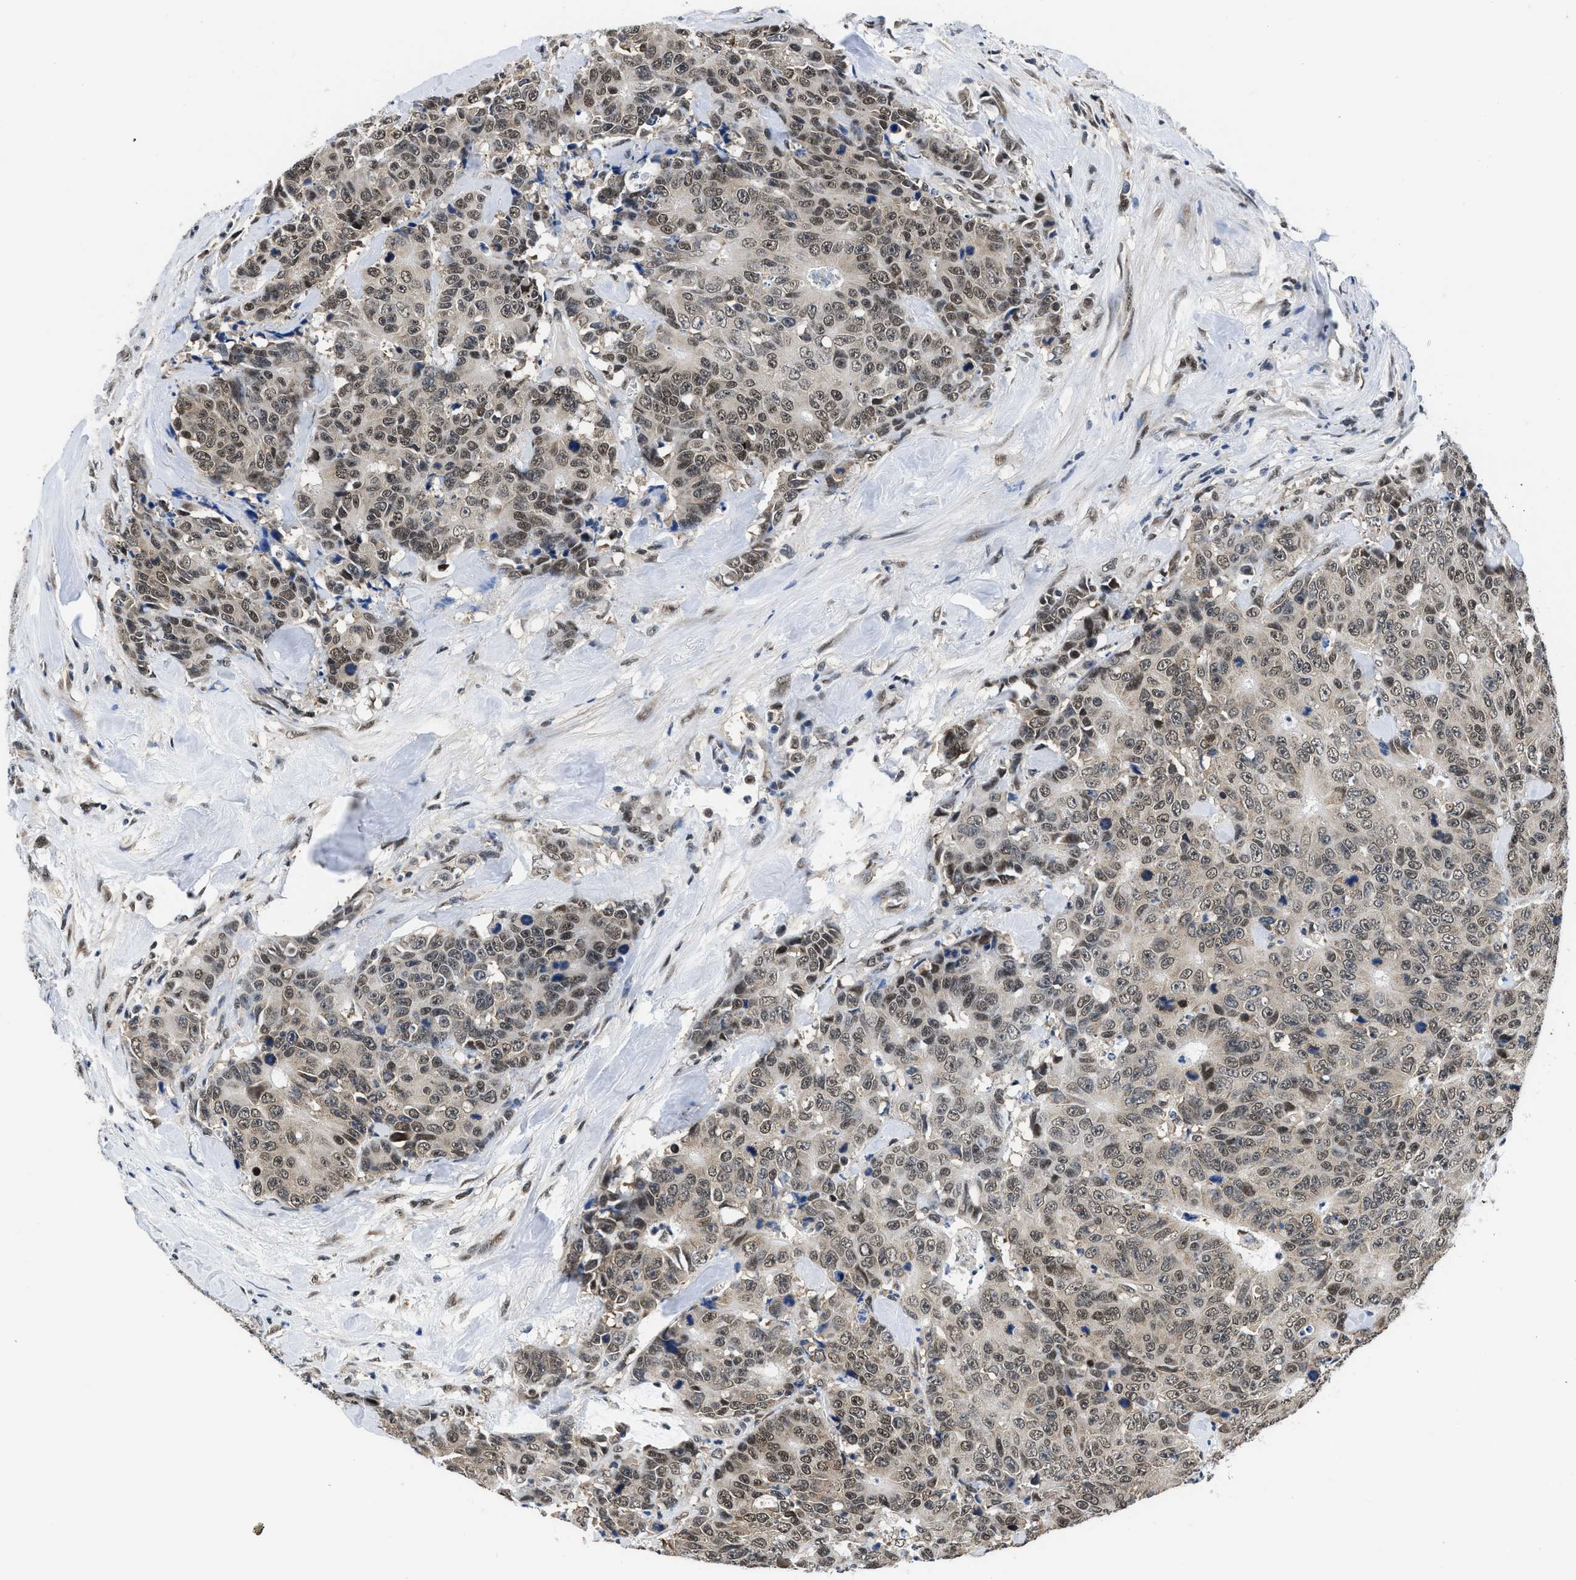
{"staining": {"intensity": "moderate", "quantity": ">75%", "location": "nuclear"}, "tissue": "colorectal cancer", "cell_type": "Tumor cells", "image_type": "cancer", "snomed": [{"axis": "morphology", "description": "Adenocarcinoma, NOS"}, {"axis": "topography", "description": "Colon"}], "caption": "A brown stain highlights moderate nuclear positivity of a protein in human adenocarcinoma (colorectal) tumor cells. Nuclei are stained in blue.", "gene": "HNRNPH2", "patient": {"sex": "female", "age": 86}}